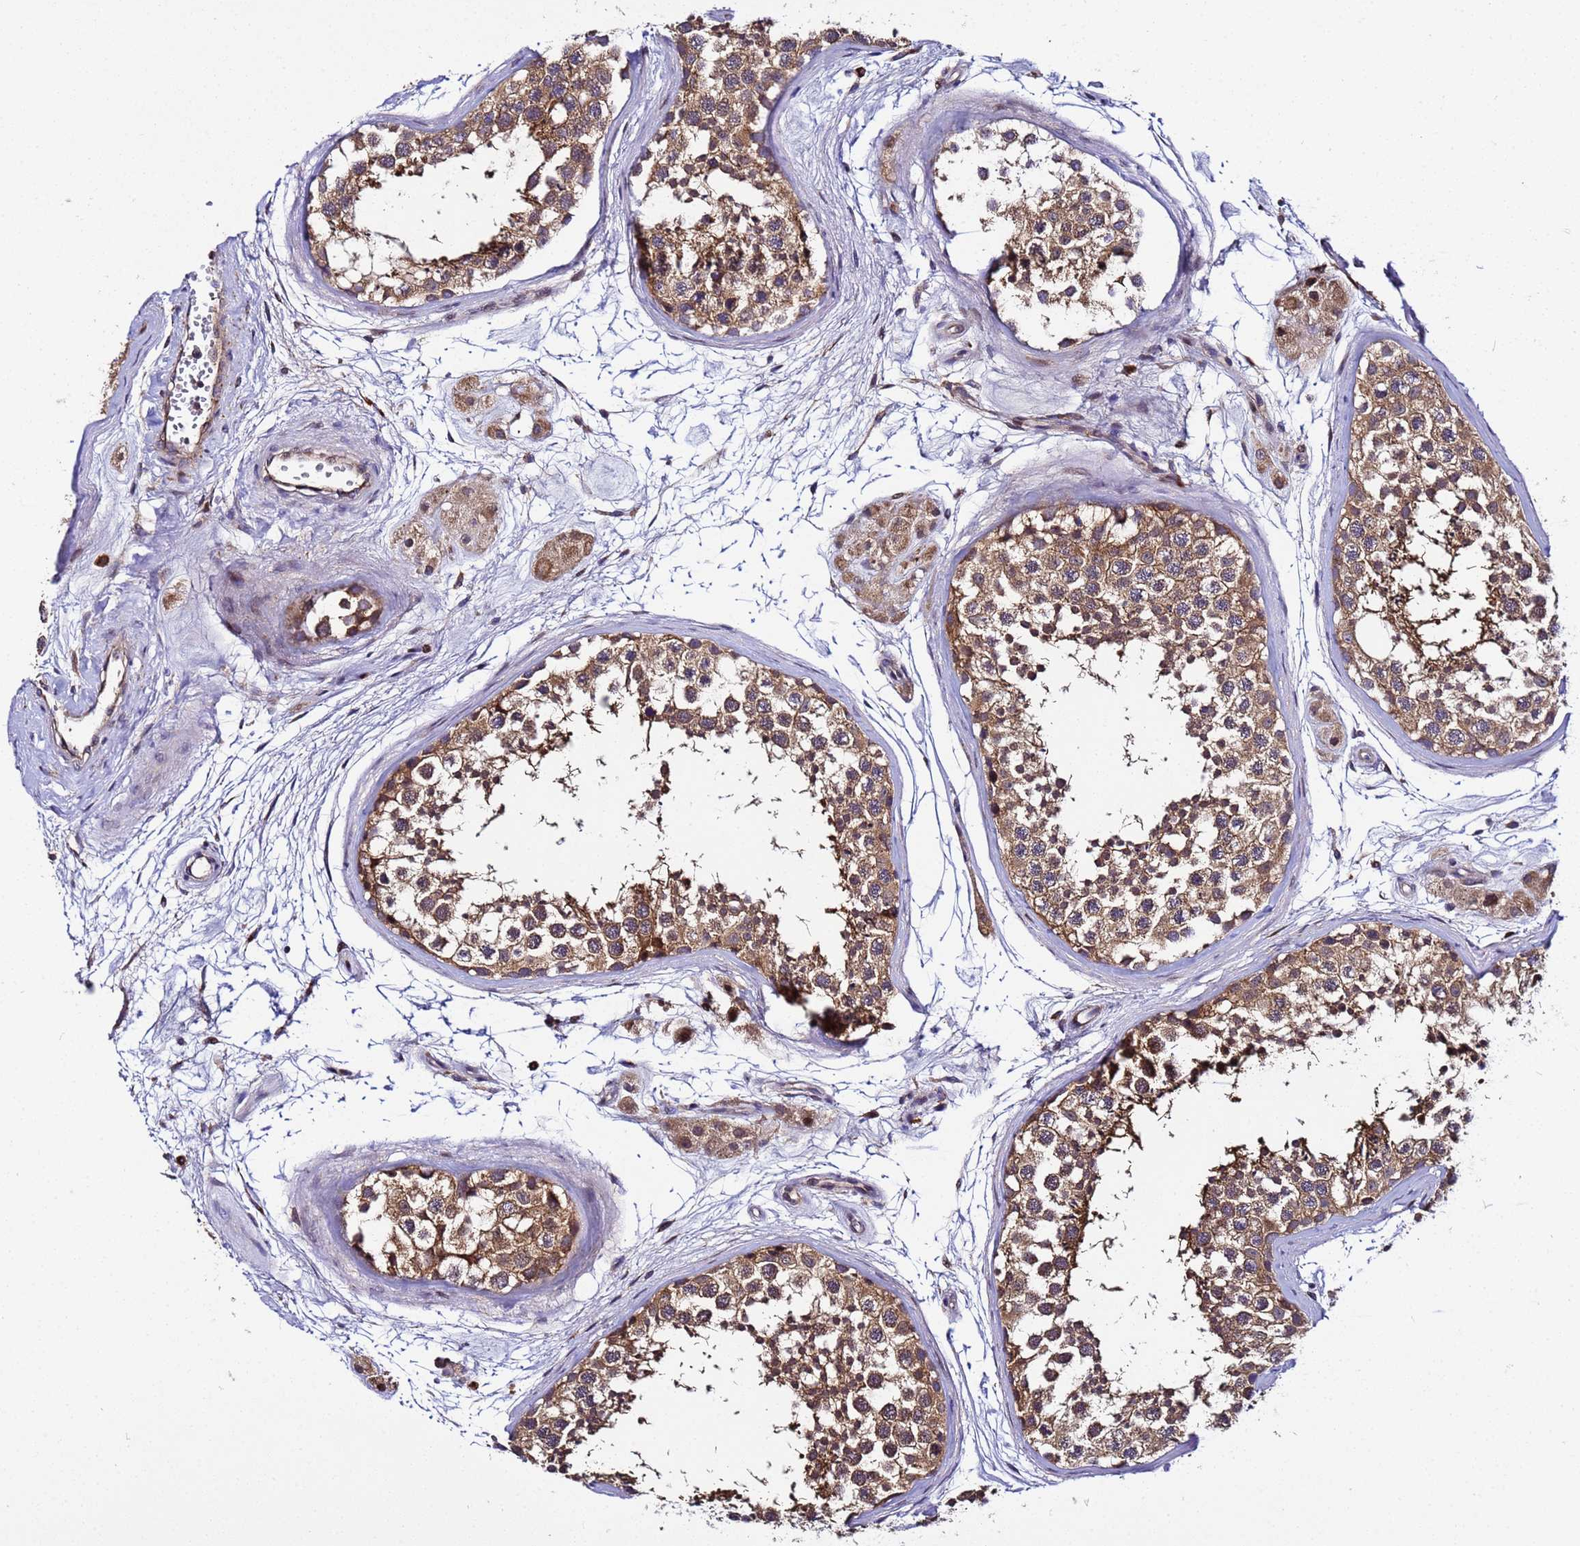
{"staining": {"intensity": "strong", "quantity": ">75%", "location": "cytoplasmic/membranous"}, "tissue": "testis", "cell_type": "Cells in seminiferous ducts", "image_type": "normal", "snomed": [{"axis": "morphology", "description": "Normal tissue, NOS"}, {"axis": "topography", "description": "Testis"}], "caption": "Testis stained with a protein marker displays strong staining in cells in seminiferous ducts.", "gene": "PLXDC2", "patient": {"sex": "male", "age": 56}}